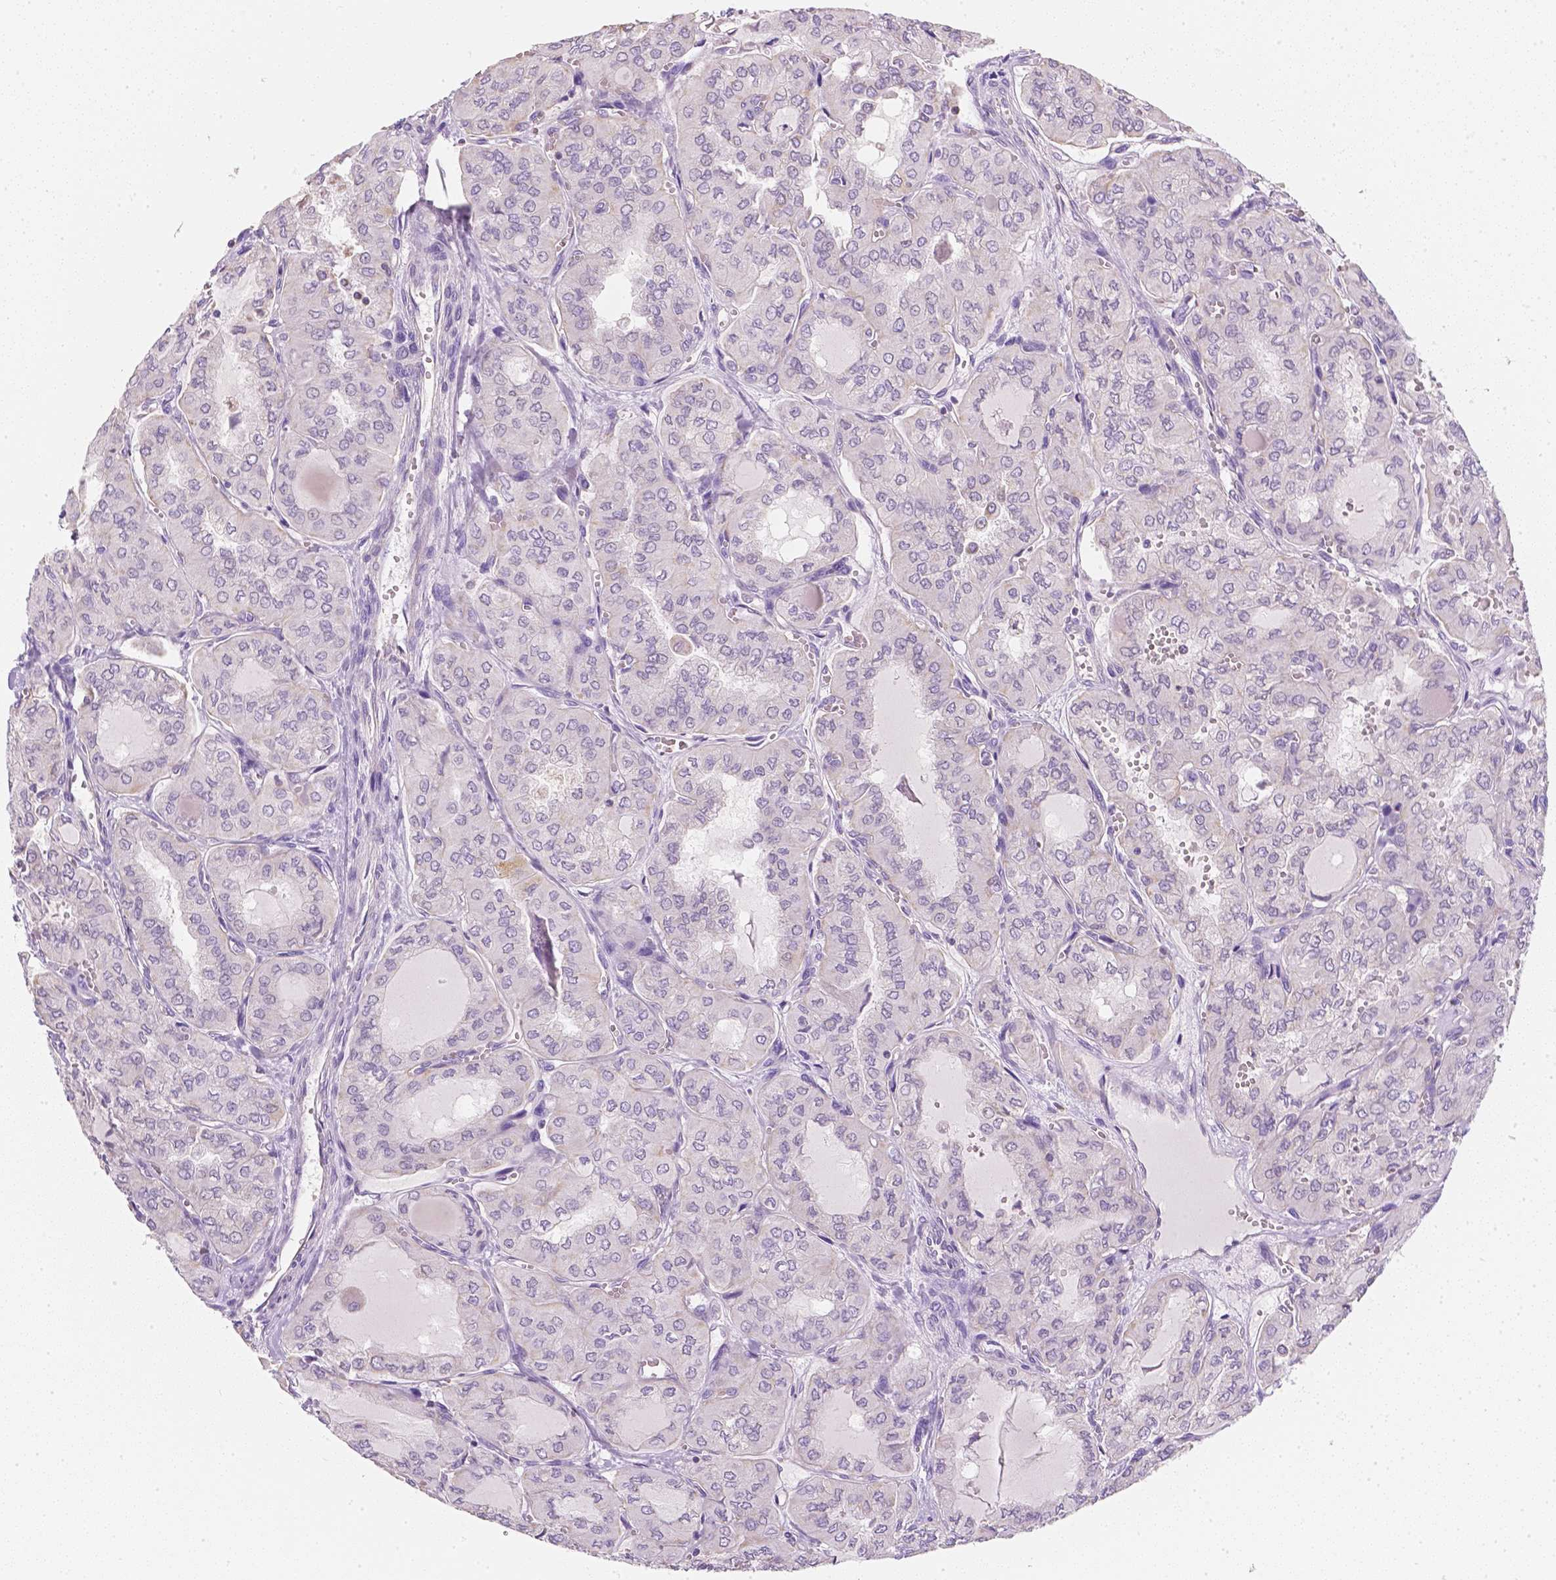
{"staining": {"intensity": "negative", "quantity": "none", "location": "none"}, "tissue": "thyroid cancer", "cell_type": "Tumor cells", "image_type": "cancer", "snomed": [{"axis": "morphology", "description": "Papillary adenocarcinoma, NOS"}, {"axis": "topography", "description": "Thyroid gland"}], "caption": "Immunohistochemical staining of thyroid papillary adenocarcinoma displays no significant expression in tumor cells. Brightfield microscopy of immunohistochemistry stained with DAB (3,3'-diaminobenzidine) (brown) and hematoxylin (blue), captured at high magnification.", "gene": "NVL", "patient": {"sex": "male", "age": 20}}